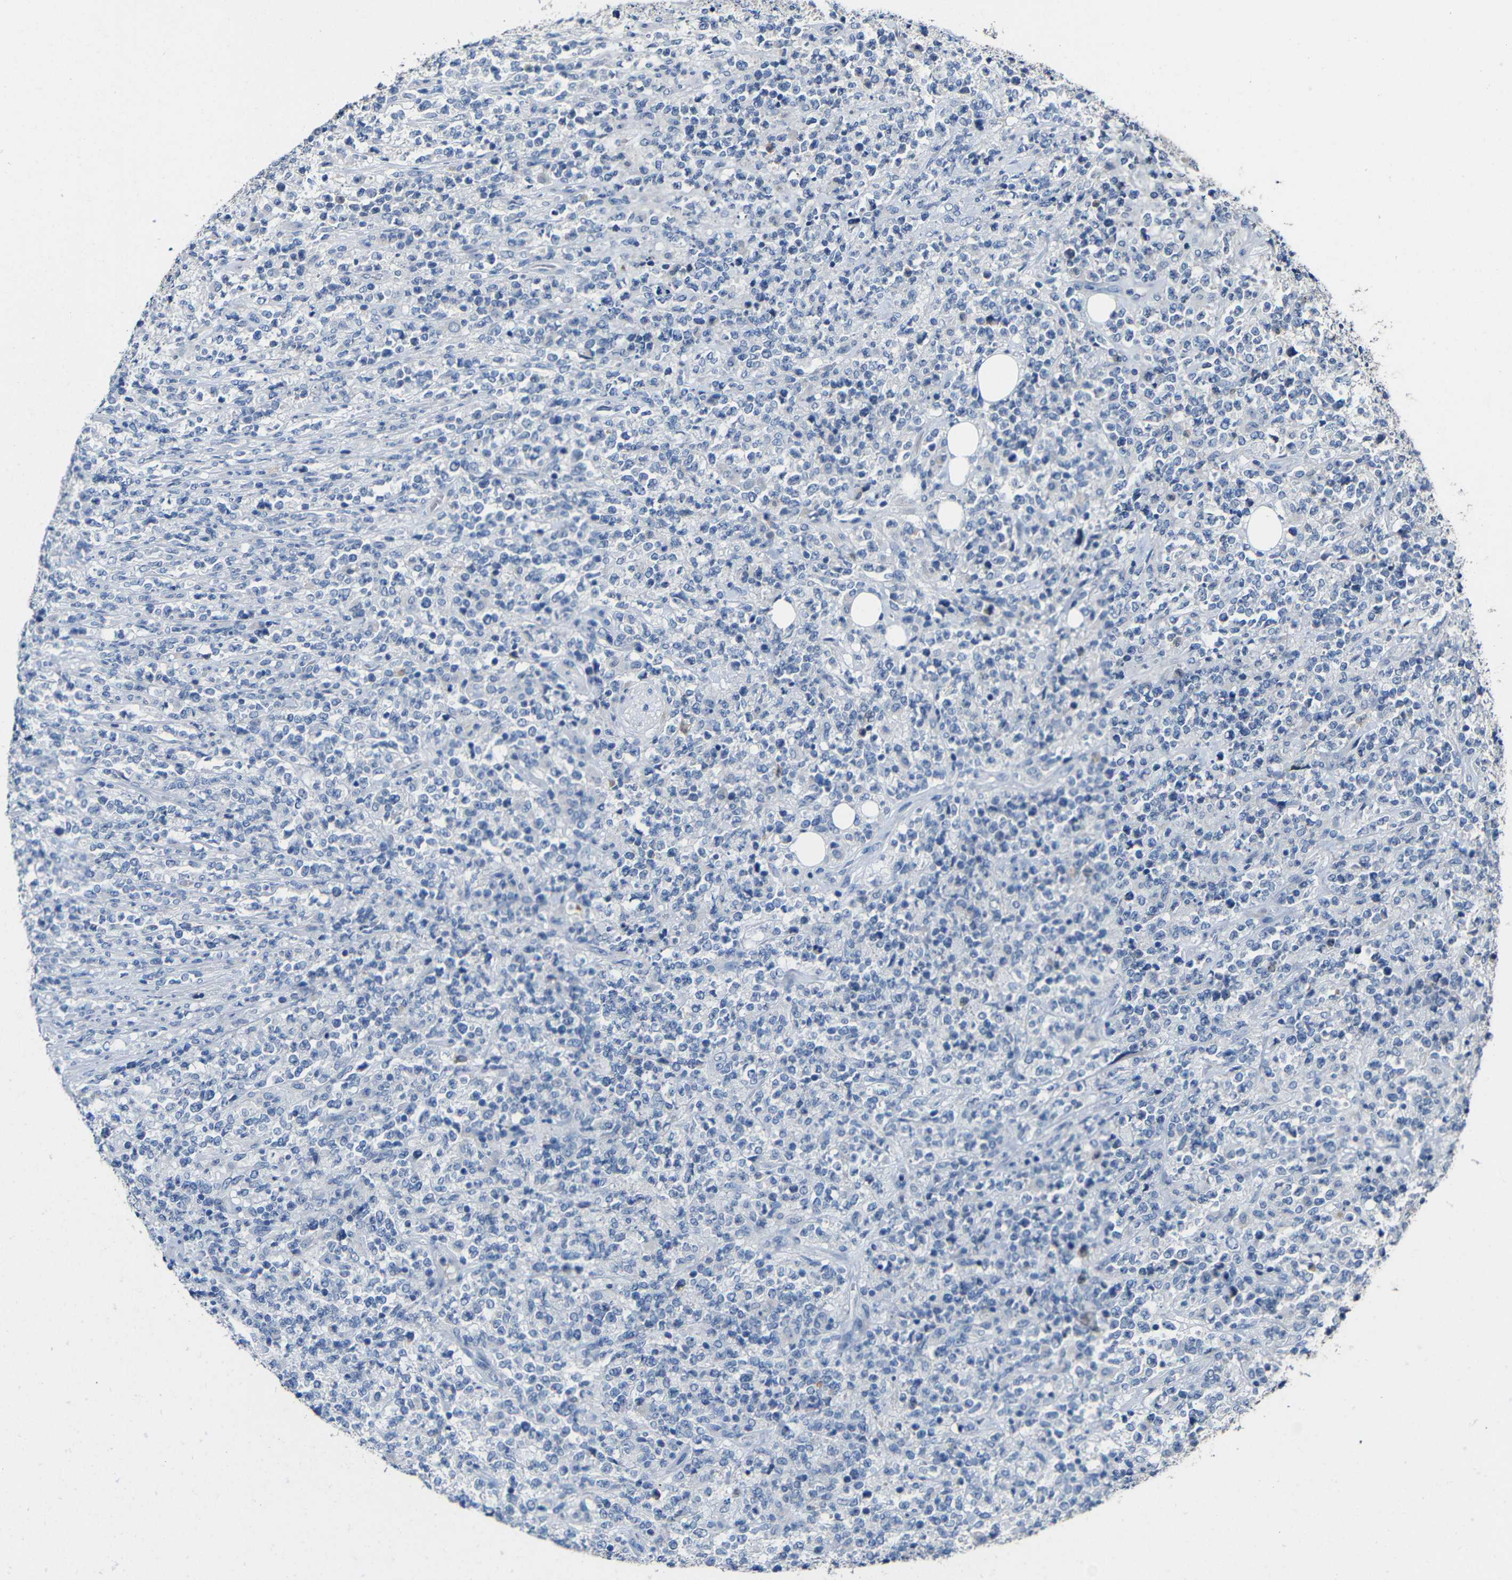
{"staining": {"intensity": "negative", "quantity": "none", "location": "none"}, "tissue": "lymphoma", "cell_type": "Tumor cells", "image_type": "cancer", "snomed": [{"axis": "morphology", "description": "Malignant lymphoma, non-Hodgkin's type, High grade"}, {"axis": "topography", "description": "Soft tissue"}], "caption": "Human lymphoma stained for a protein using immunohistochemistry reveals no staining in tumor cells.", "gene": "ACKR2", "patient": {"sex": "male", "age": 18}}